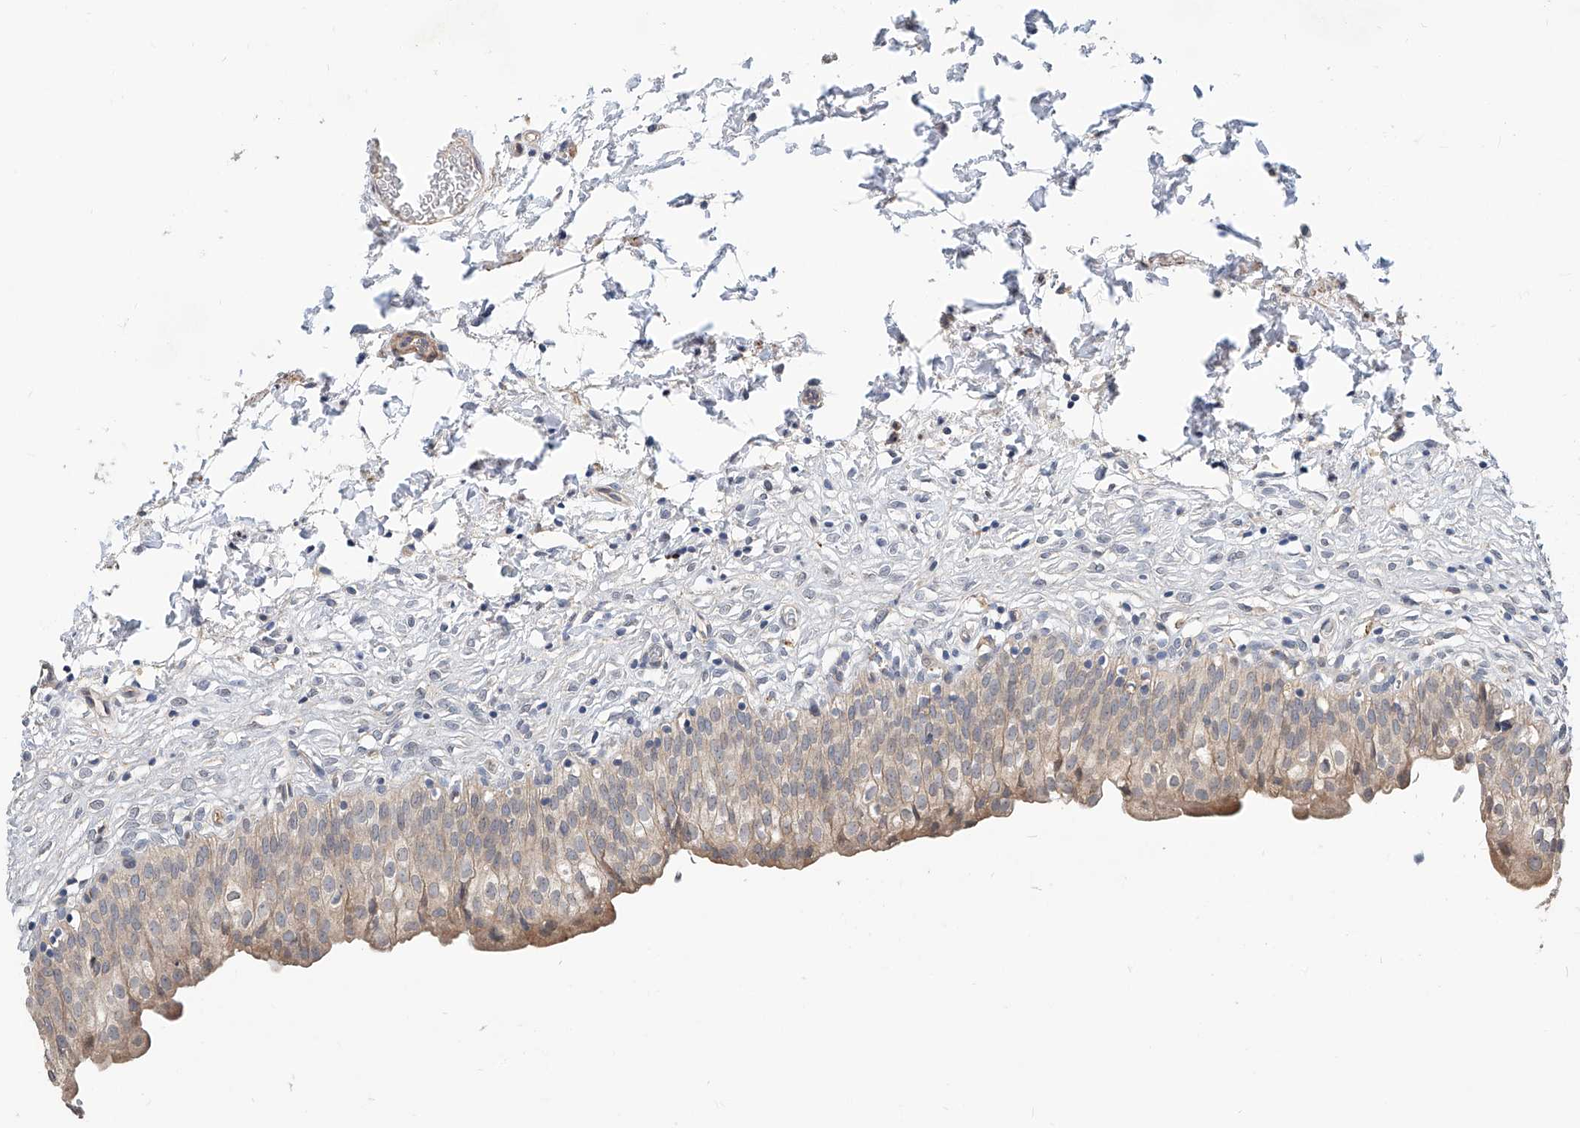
{"staining": {"intensity": "weak", "quantity": ">75%", "location": "cytoplasmic/membranous"}, "tissue": "urinary bladder", "cell_type": "Urothelial cells", "image_type": "normal", "snomed": [{"axis": "morphology", "description": "Normal tissue, NOS"}, {"axis": "topography", "description": "Urinary bladder"}], "caption": "Urinary bladder stained with a brown dye reveals weak cytoplasmic/membranous positive staining in approximately >75% of urothelial cells.", "gene": "MAGEE2", "patient": {"sex": "male", "age": 55}}